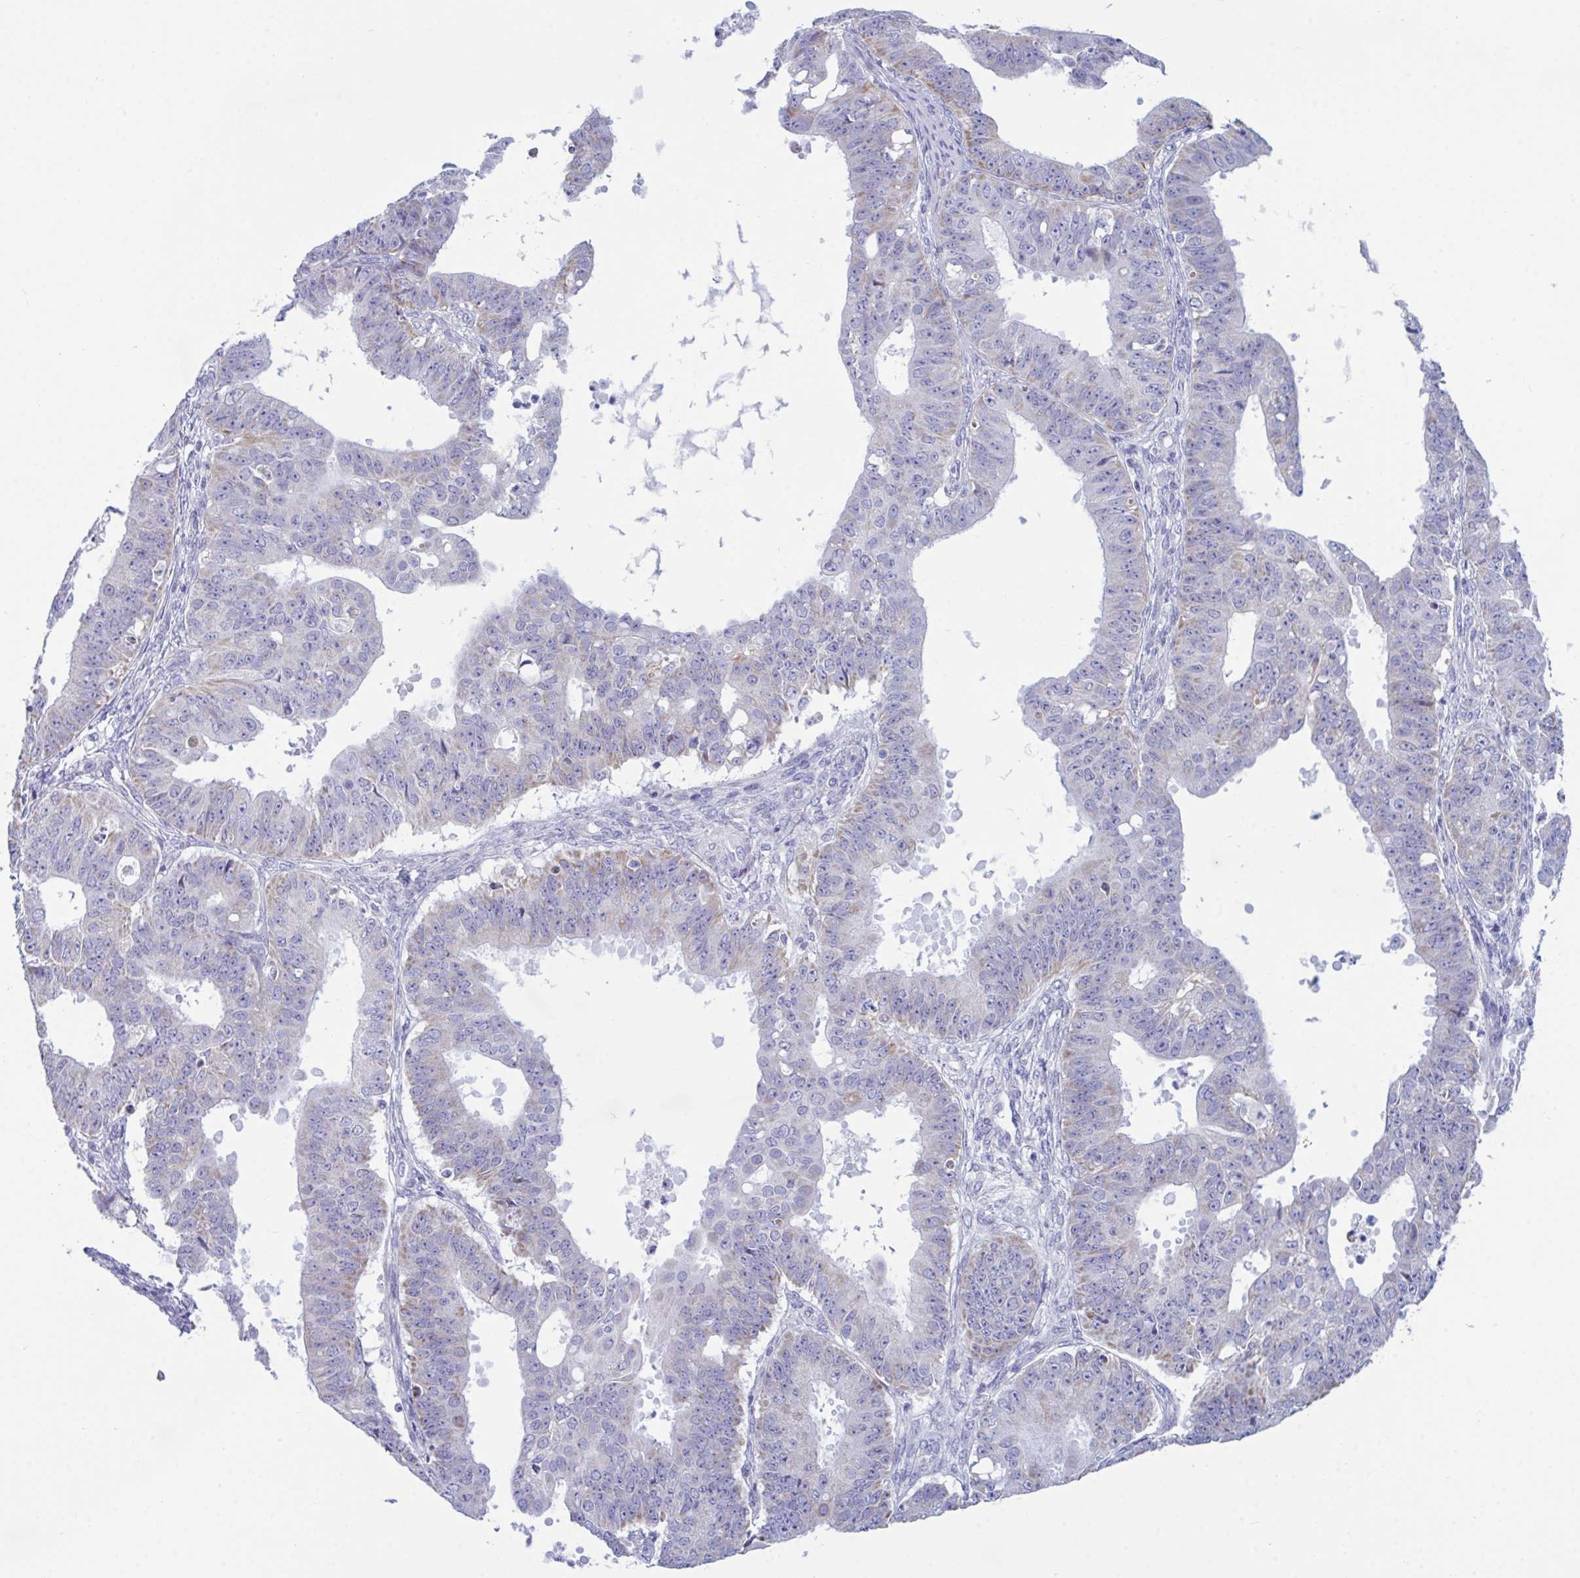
{"staining": {"intensity": "moderate", "quantity": "<25%", "location": "cytoplasmic/membranous"}, "tissue": "ovarian cancer", "cell_type": "Tumor cells", "image_type": "cancer", "snomed": [{"axis": "morphology", "description": "Carcinoma, endometroid"}, {"axis": "topography", "description": "Appendix"}, {"axis": "topography", "description": "Ovary"}], "caption": "Ovarian cancer (endometroid carcinoma) stained for a protein (brown) shows moderate cytoplasmic/membranous positive staining in approximately <25% of tumor cells.", "gene": "BBS1", "patient": {"sex": "female", "age": 42}}